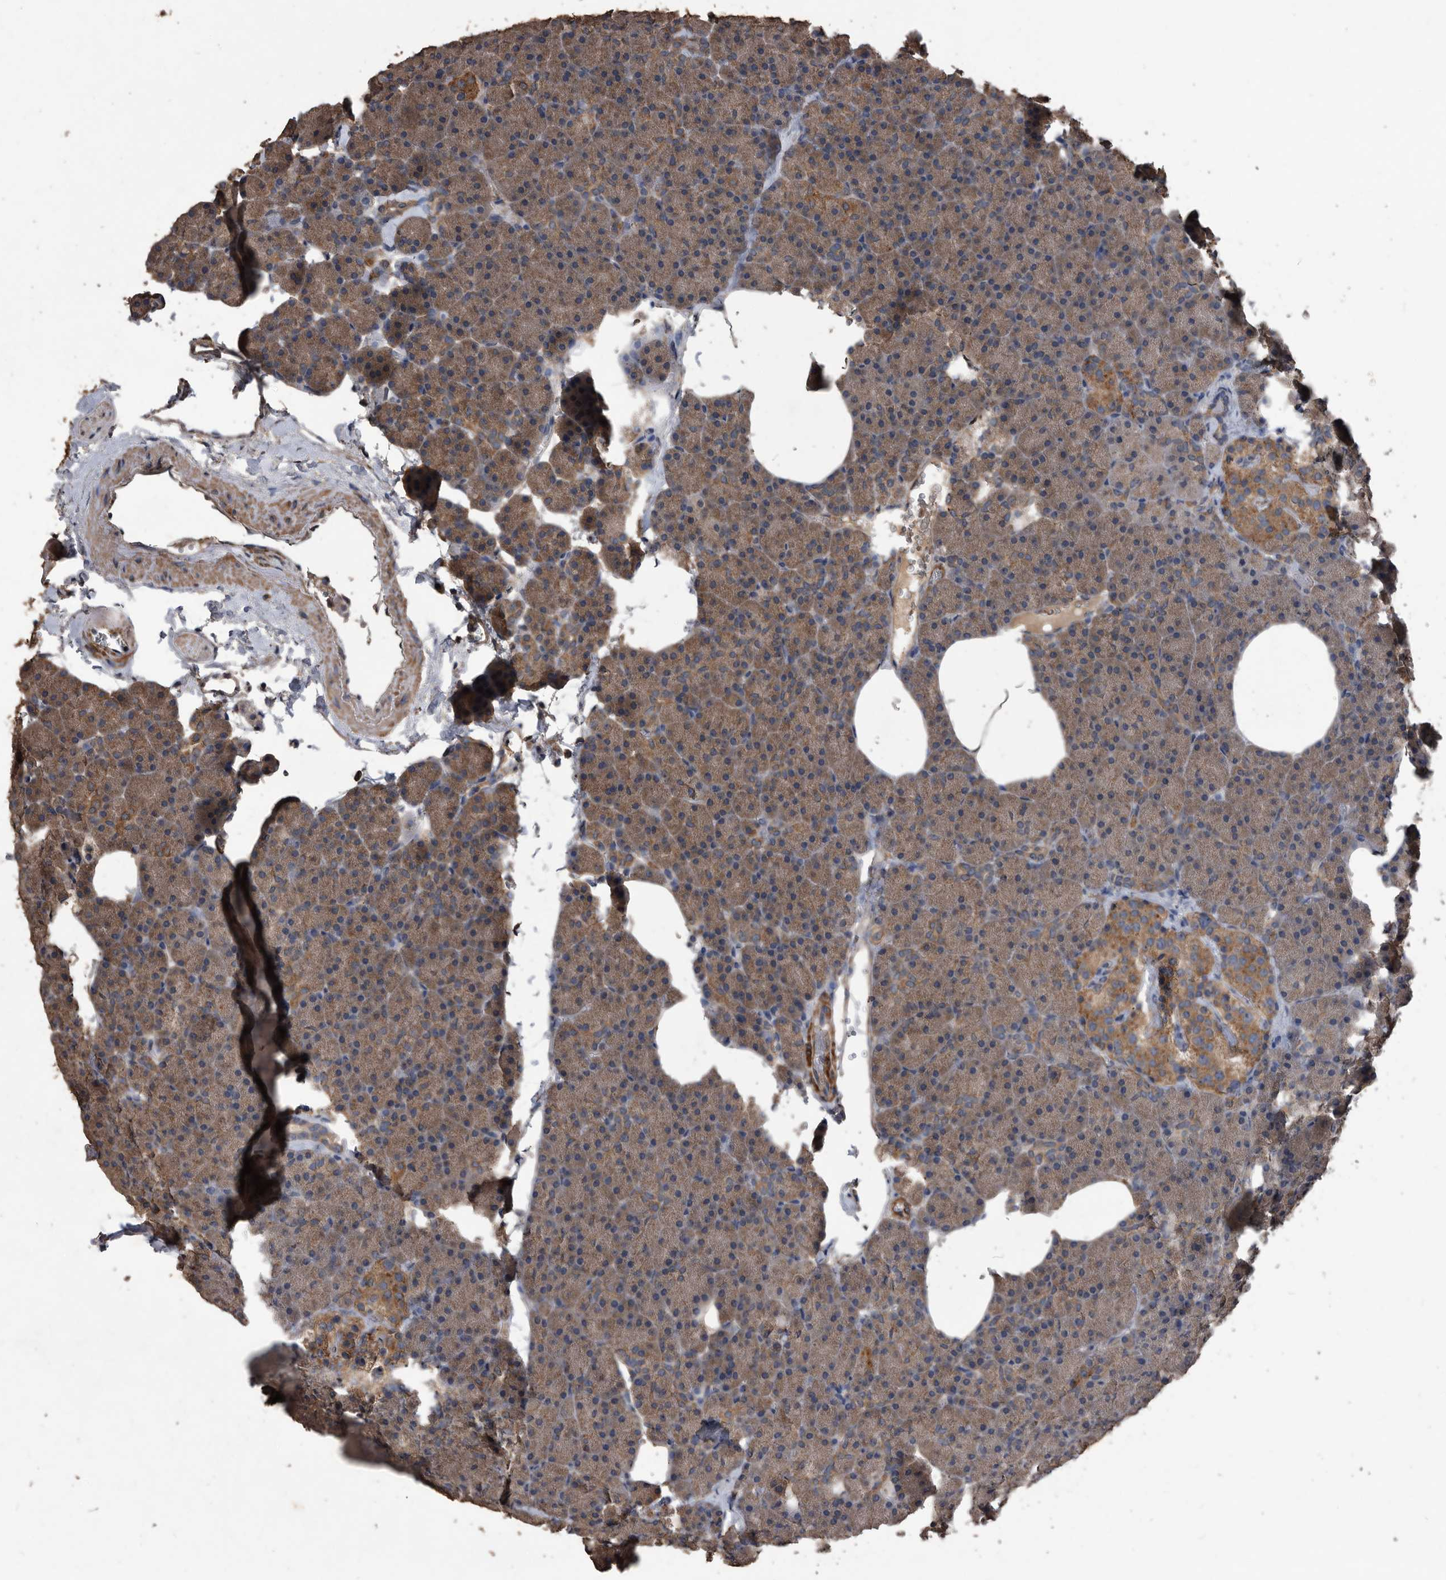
{"staining": {"intensity": "moderate", "quantity": "25%-75%", "location": "cytoplasmic/membranous"}, "tissue": "pancreas", "cell_type": "Exocrine glandular cells", "image_type": "normal", "snomed": [{"axis": "morphology", "description": "Normal tissue, NOS"}, {"axis": "morphology", "description": "Carcinoid, malignant, NOS"}, {"axis": "topography", "description": "Pancreas"}], "caption": "Exocrine glandular cells demonstrate moderate cytoplasmic/membranous positivity in about 25%-75% of cells in unremarkable pancreas.", "gene": "NRBP1", "patient": {"sex": "female", "age": 35}}